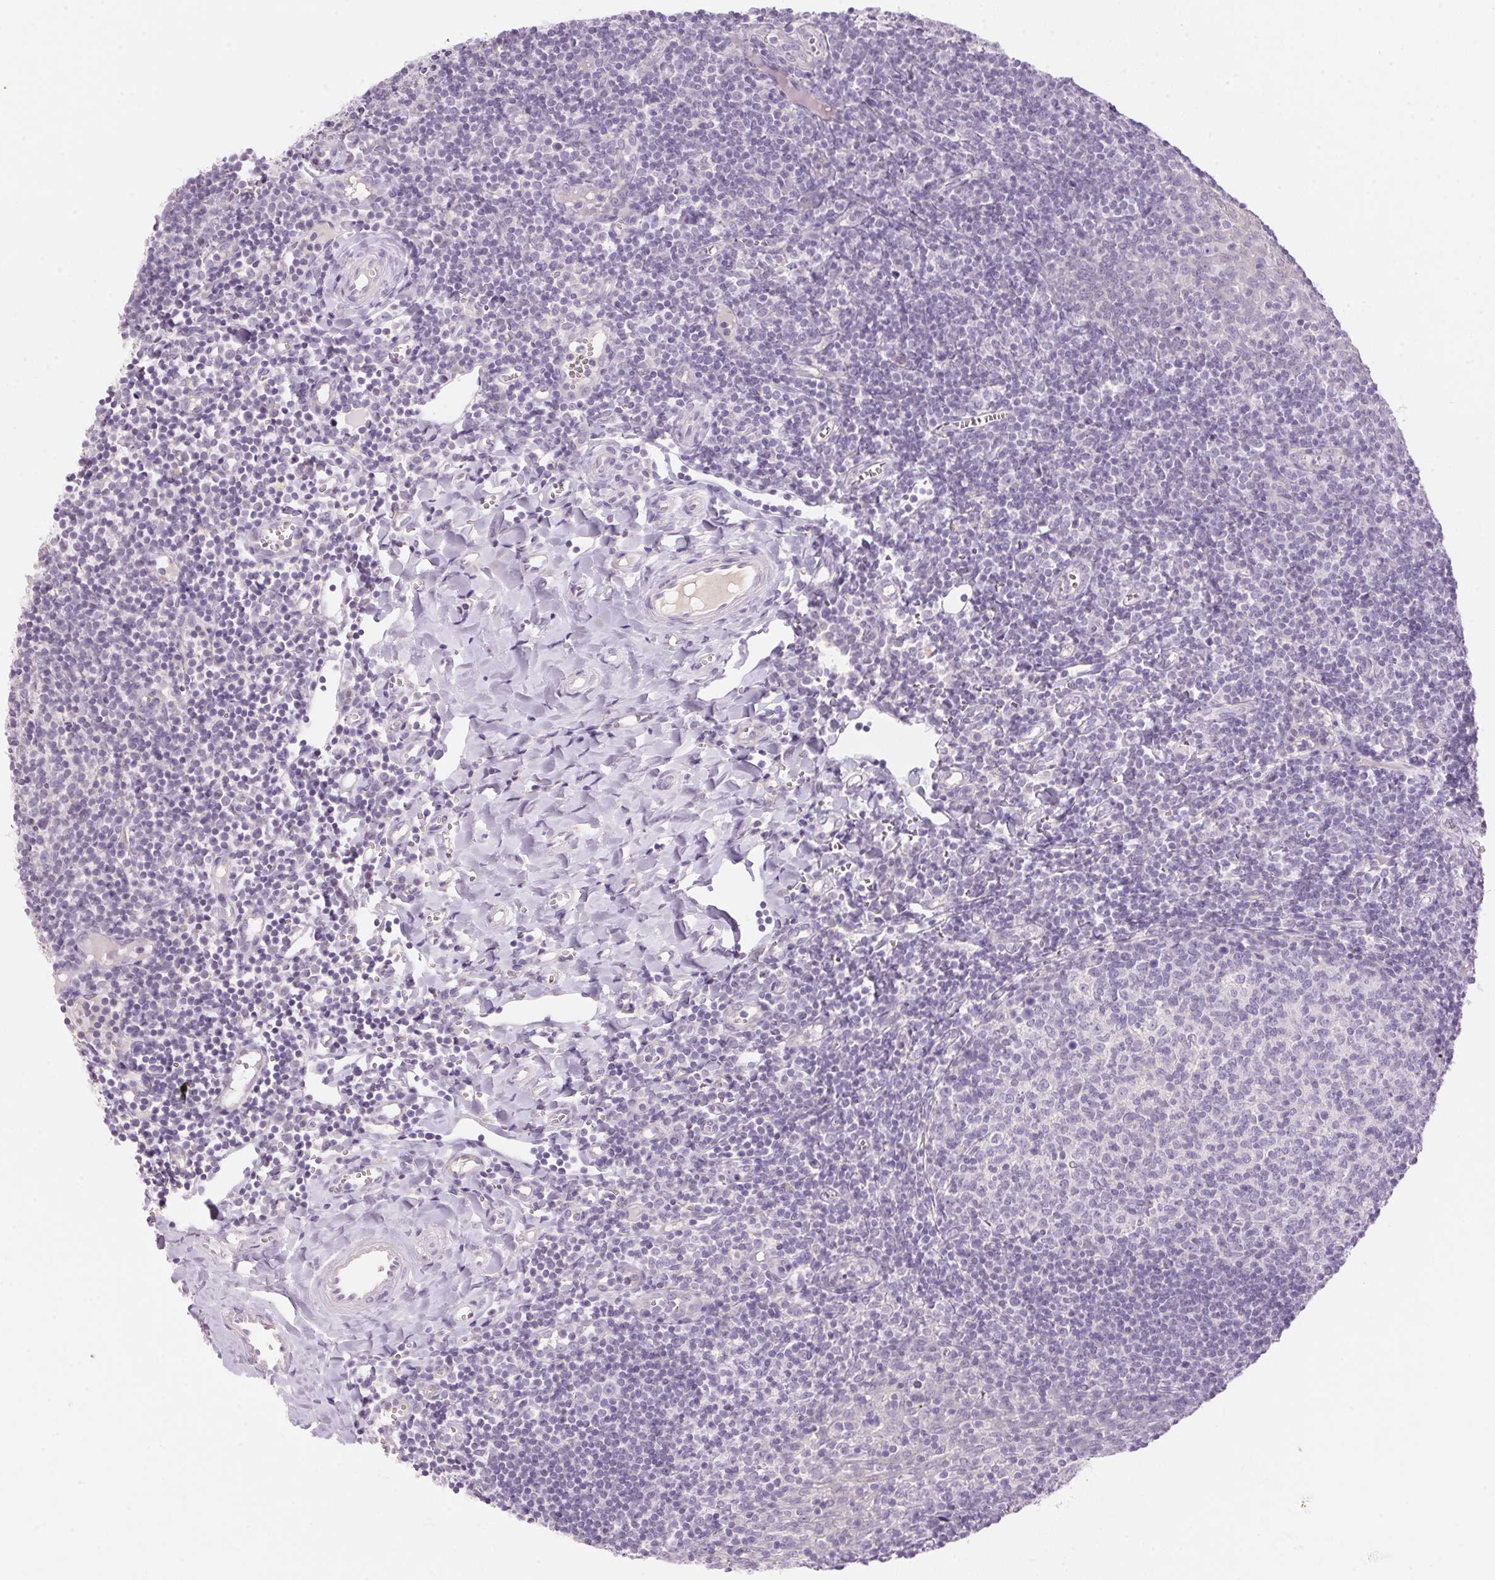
{"staining": {"intensity": "negative", "quantity": "none", "location": "none"}, "tissue": "lymph node", "cell_type": "Germinal center cells", "image_type": "normal", "snomed": [{"axis": "morphology", "description": "Normal tissue, NOS"}, {"axis": "topography", "description": "Lymph node"}], "caption": "IHC of normal human lymph node demonstrates no expression in germinal center cells.", "gene": "HSD17B2", "patient": {"sex": "female", "age": 21}}